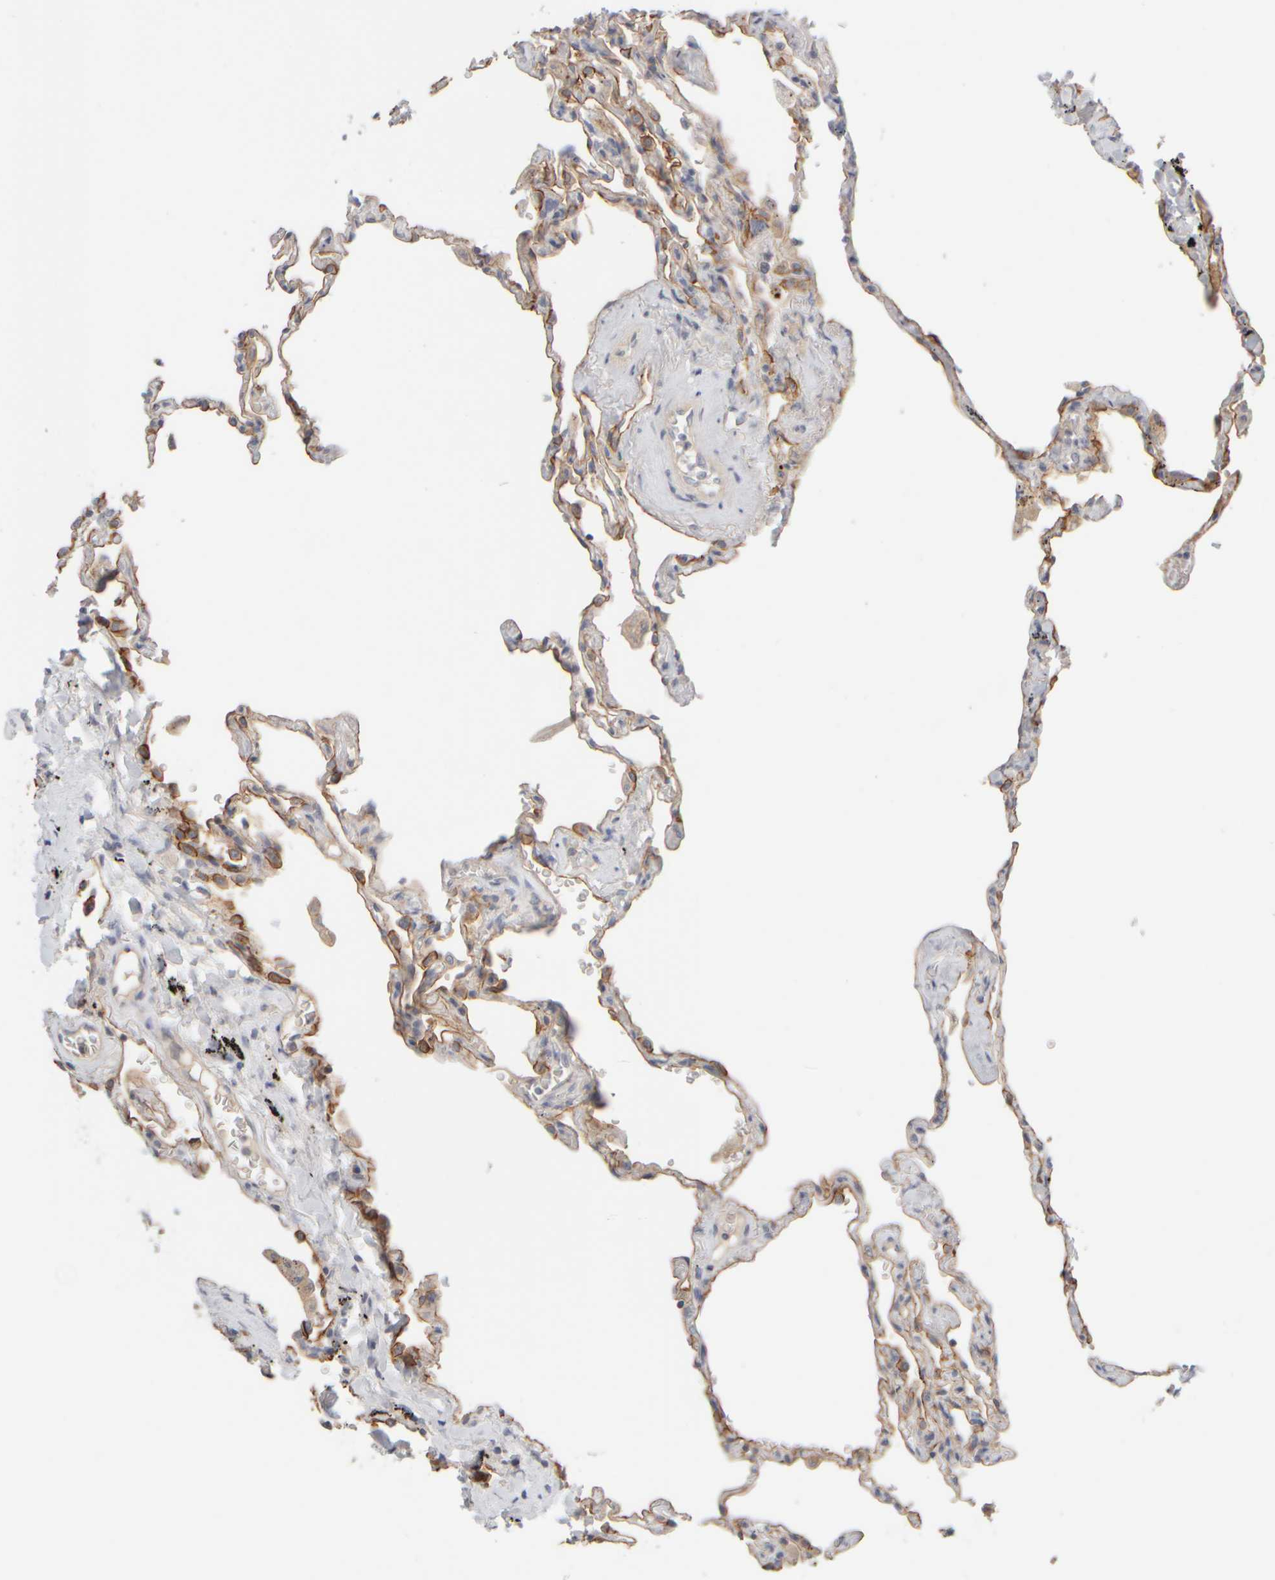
{"staining": {"intensity": "moderate", "quantity": "<25%", "location": "cytoplasmic/membranous"}, "tissue": "lung", "cell_type": "Alveolar cells", "image_type": "normal", "snomed": [{"axis": "morphology", "description": "Normal tissue, NOS"}, {"axis": "topography", "description": "Lung"}], "caption": "IHC (DAB (3,3'-diaminobenzidine)) staining of unremarkable human lung reveals moderate cytoplasmic/membranous protein expression in approximately <25% of alveolar cells.", "gene": "GOPC", "patient": {"sex": "male", "age": 59}}